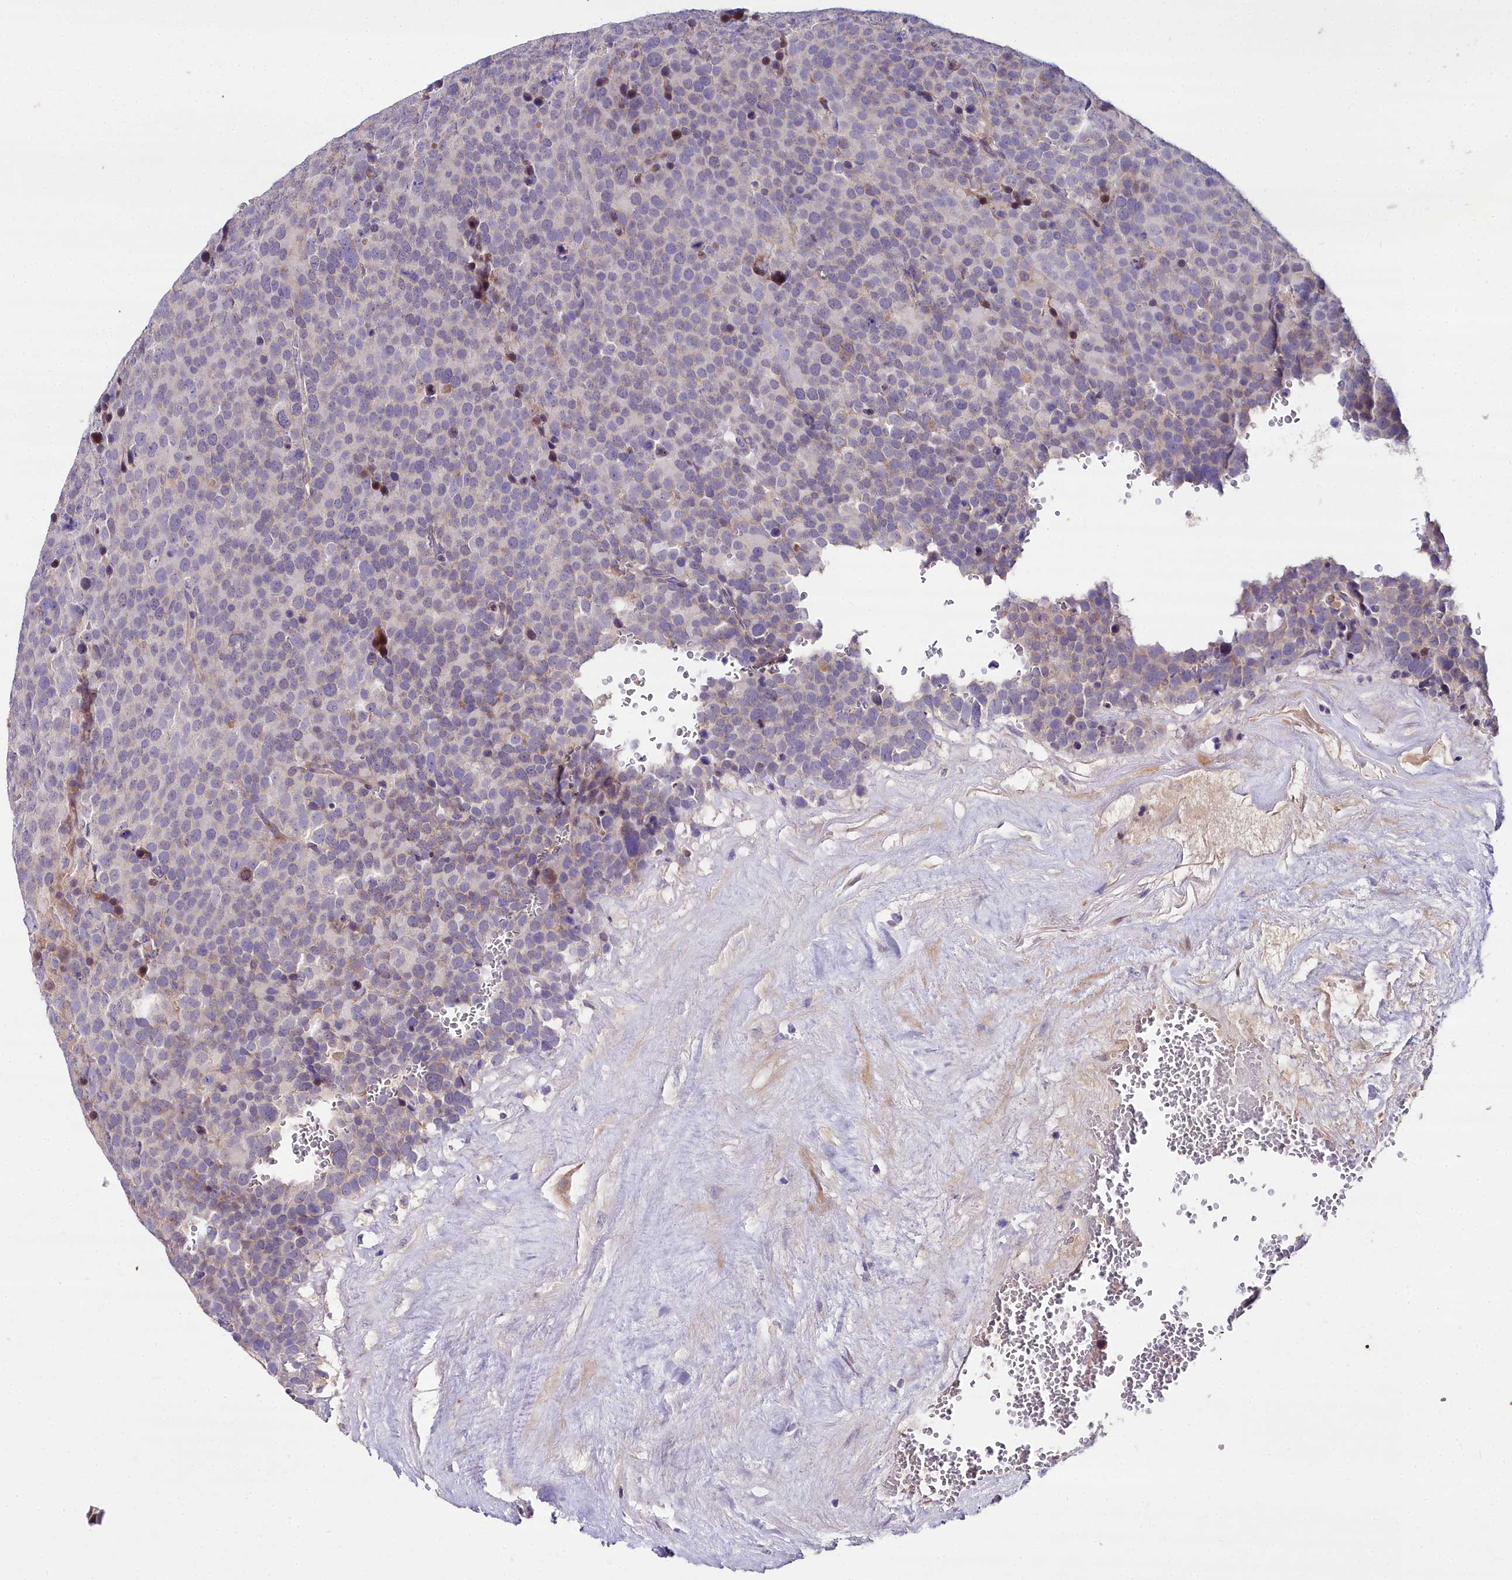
{"staining": {"intensity": "weak", "quantity": "<25%", "location": "cytoplasmic/membranous"}, "tissue": "testis cancer", "cell_type": "Tumor cells", "image_type": "cancer", "snomed": [{"axis": "morphology", "description": "Seminoma, NOS"}, {"axis": "topography", "description": "Testis"}], "caption": "Tumor cells show no significant protein expression in testis cancer (seminoma).", "gene": "NT5M", "patient": {"sex": "male", "age": 71}}